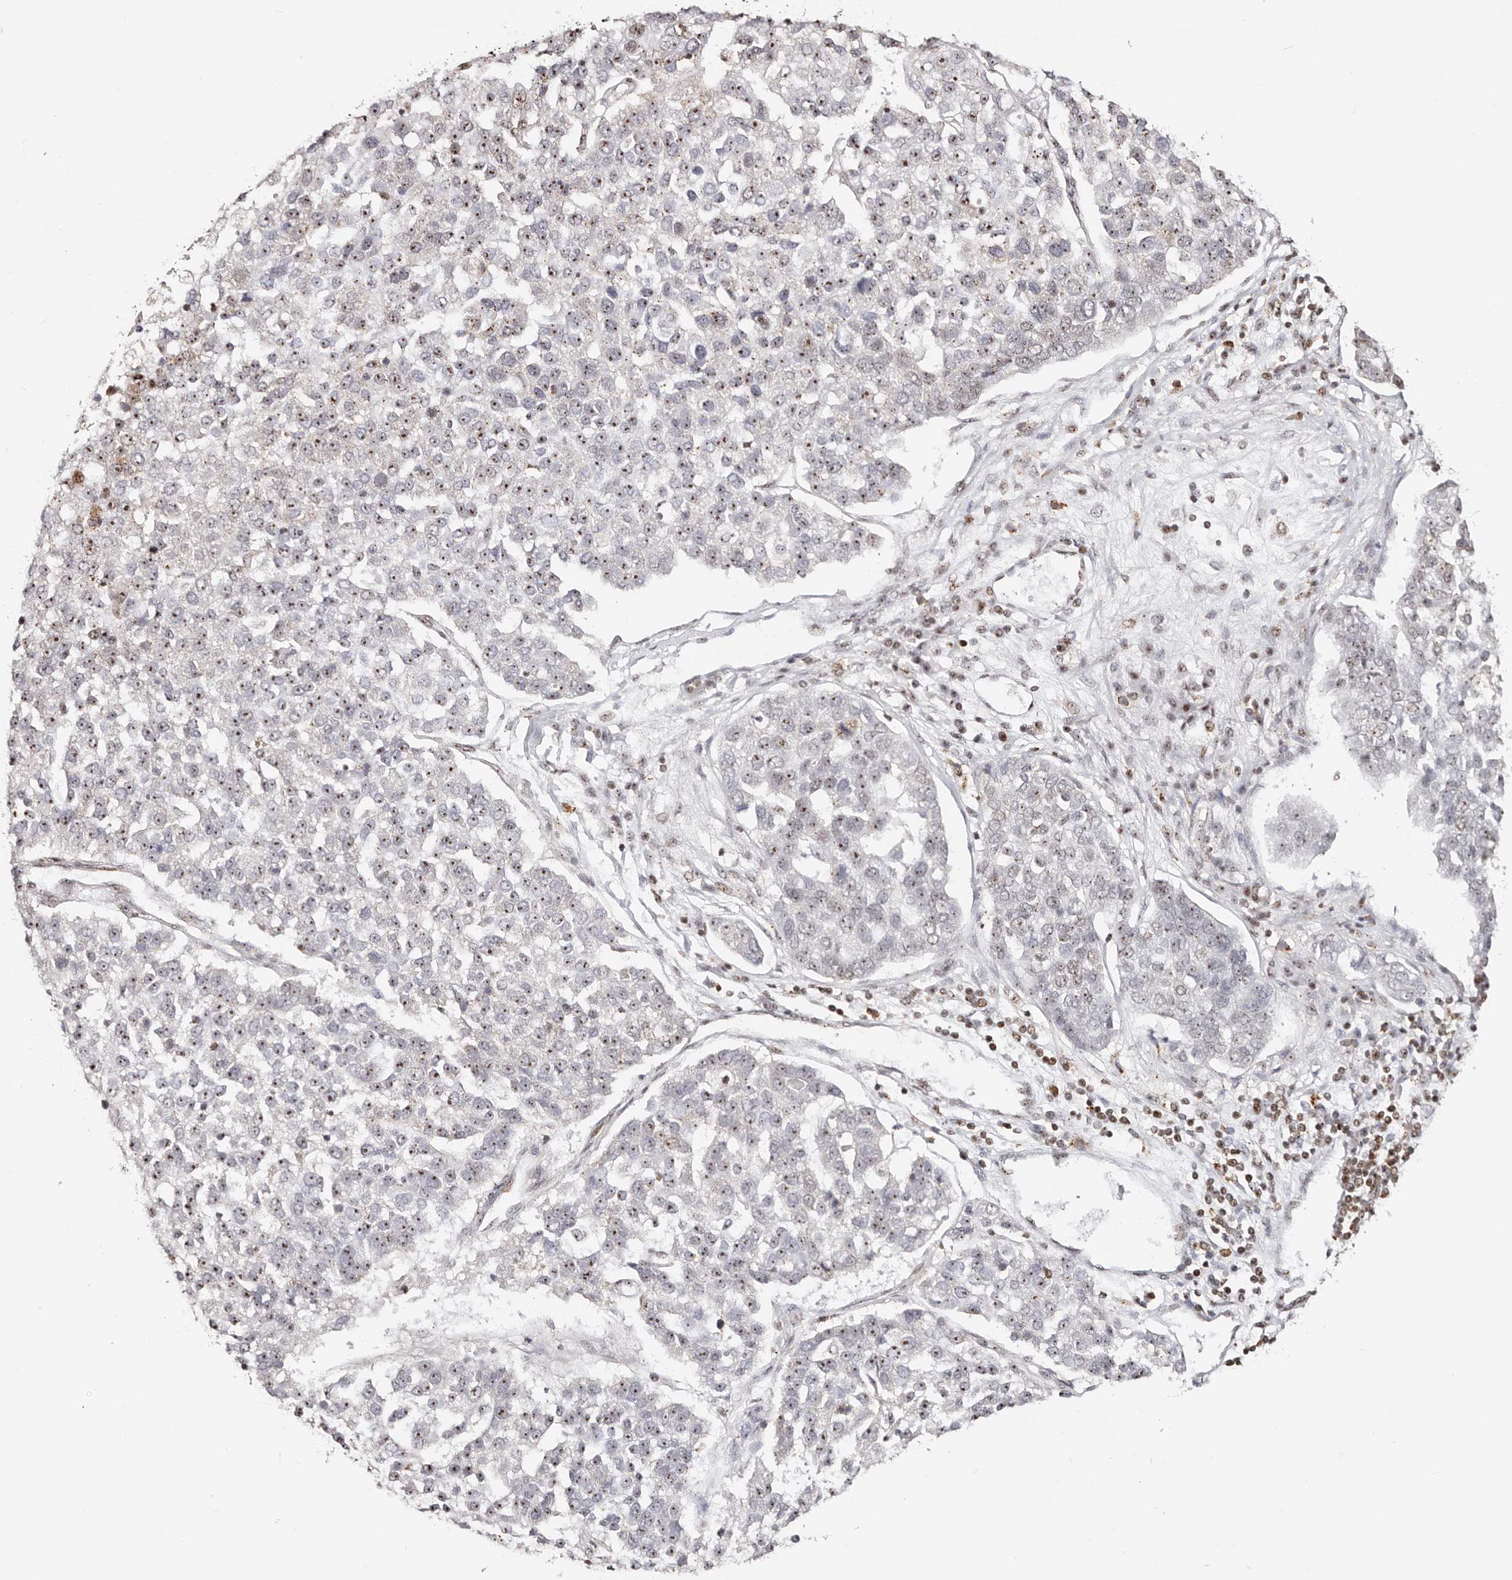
{"staining": {"intensity": "moderate", "quantity": ">75%", "location": "nuclear"}, "tissue": "pancreatic cancer", "cell_type": "Tumor cells", "image_type": "cancer", "snomed": [{"axis": "morphology", "description": "Adenocarcinoma, NOS"}, {"axis": "topography", "description": "Pancreas"}], "caption": "The micrograph reveals staining of adenocarcinoma (pancreatic), revealing moderate nuclear protein positivity (brown color) within tumor cells.", "gene": "IQGAP3", "patient": {"sex": "female", "age": 61}}